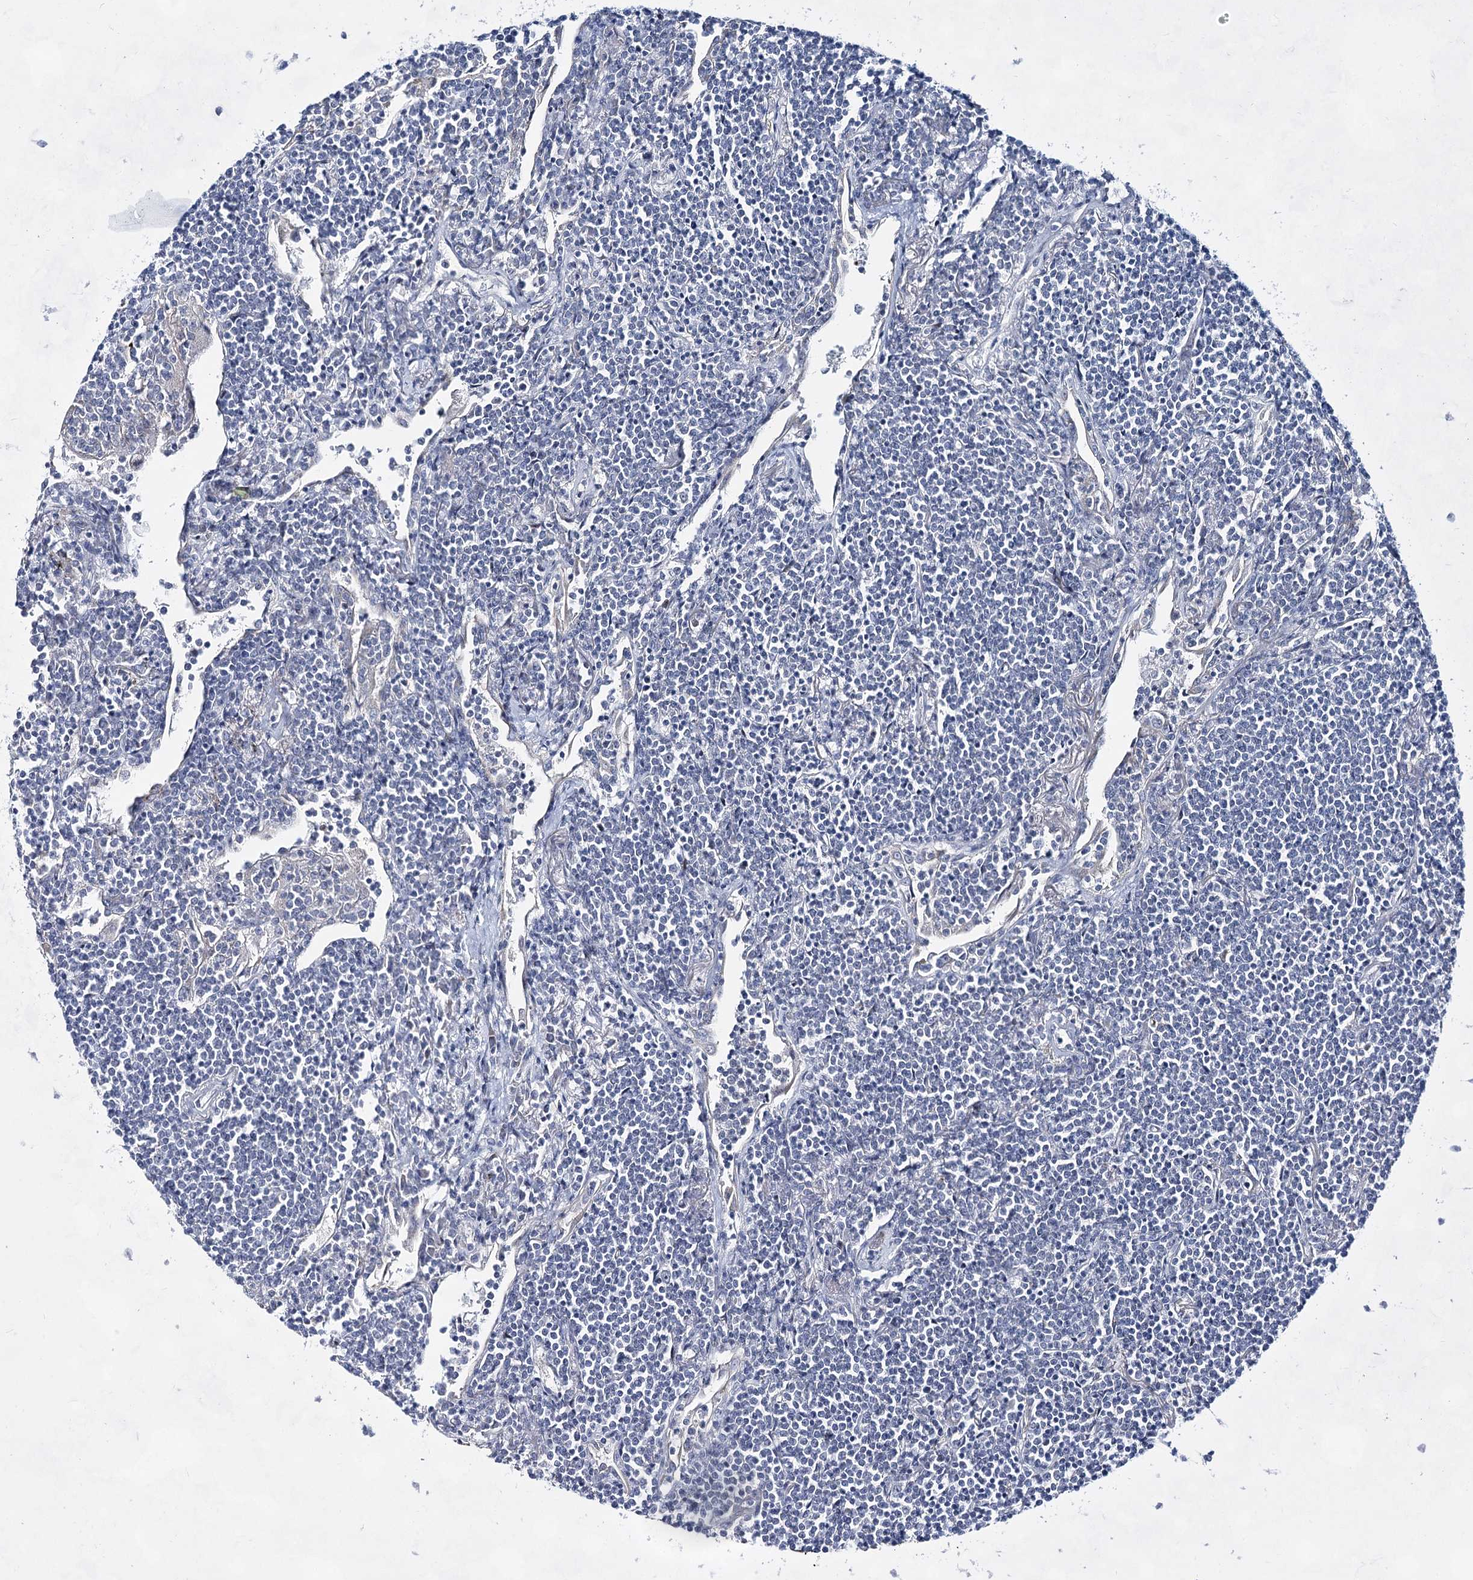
{"staining": {"intensity": "negative", "quantity": "none", "location": "none"}, "tissue": "lymphoma", "cell_type": "Tumor cells", "image_type": "cancer", "snomed": [{"axis": "morphology", "description": "Malignant lymphoma, non-Hodgkin's type, Low grade"}, {"axis": "topography", "description": "Lung"}], "caption": "Tumor cells show no significant protein positivity in lymphoma.", "gene": "BPHL", "patient": {"sex": "female", "age": 71}}